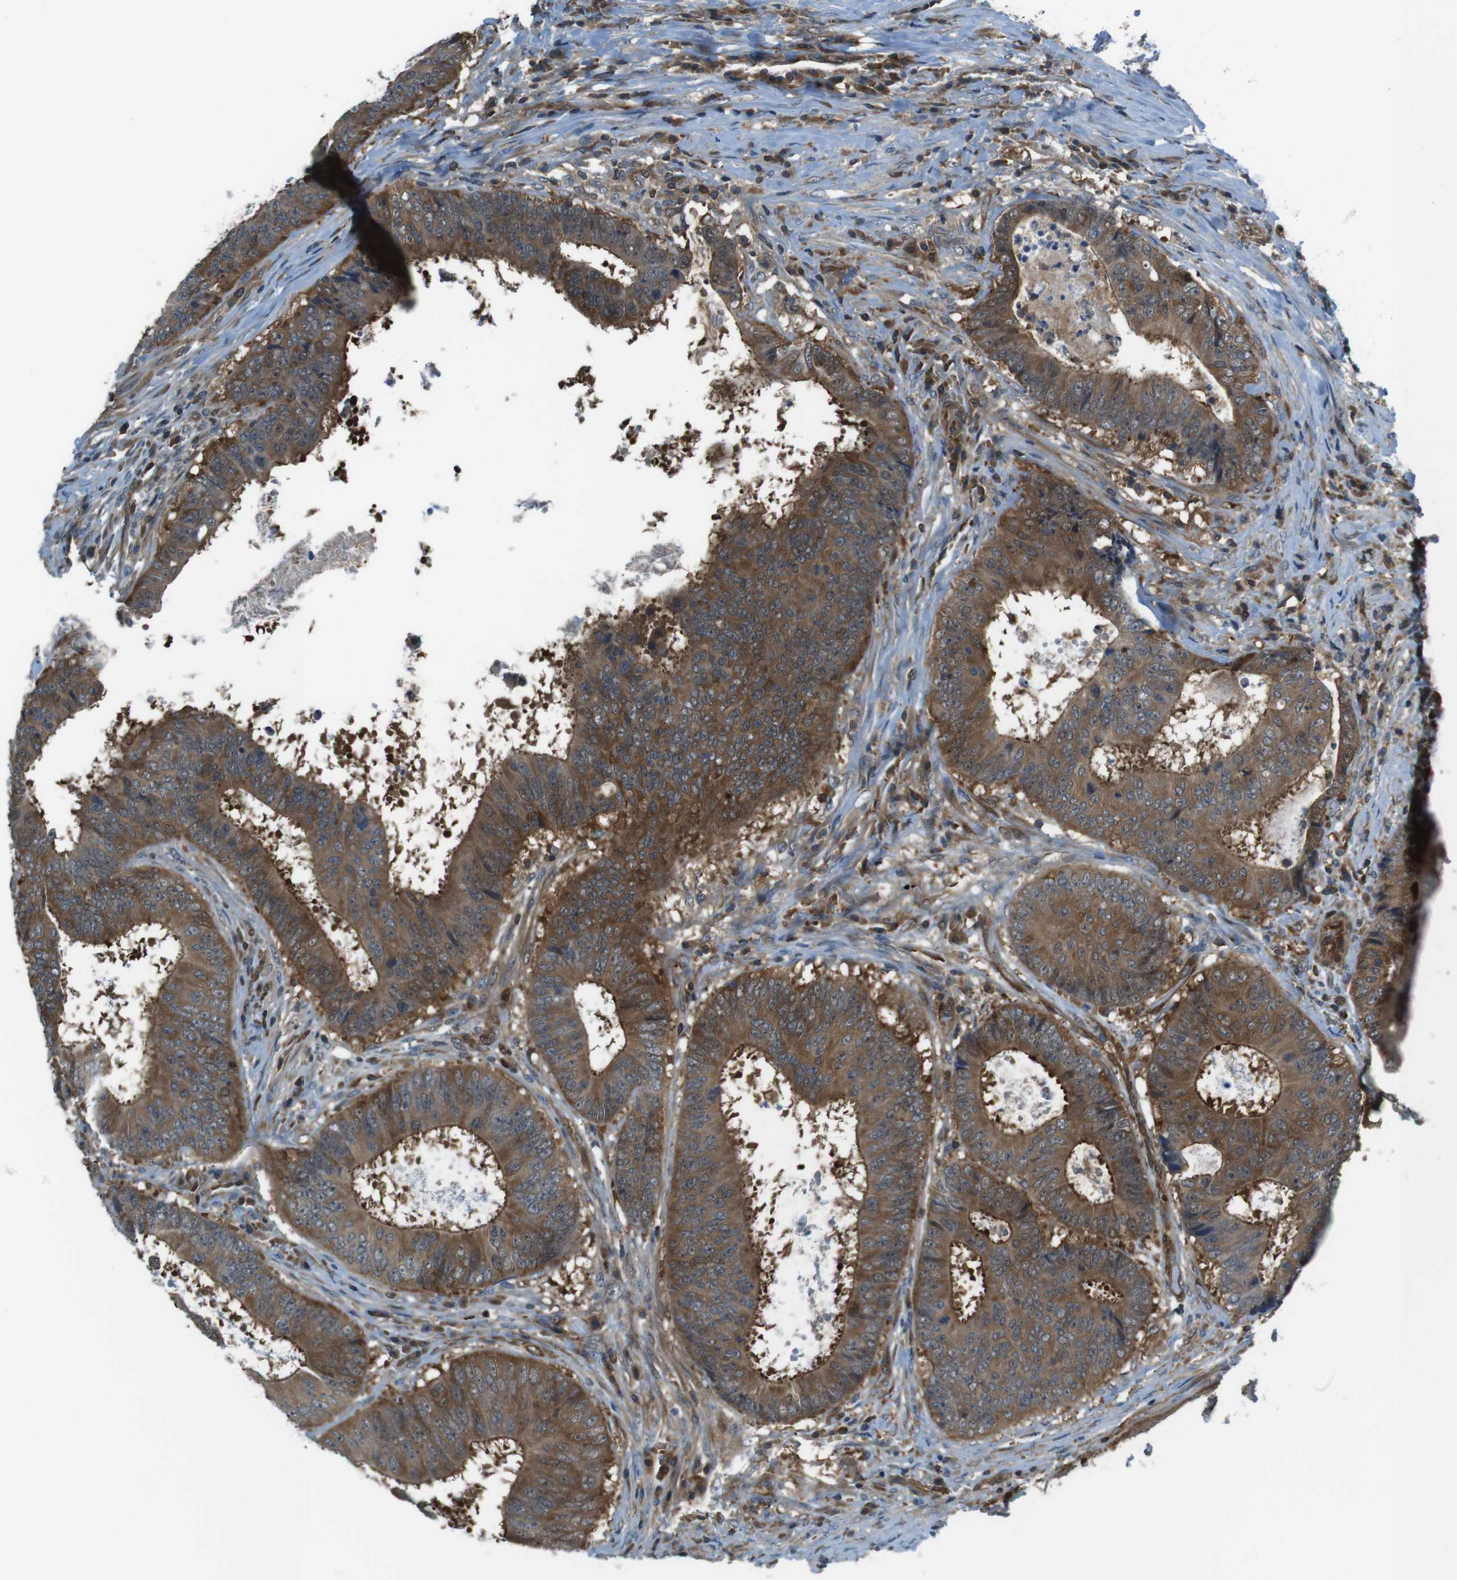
{"staining": {"intensity": "moderate", "quantity": ">75%", "location": "cytoplasmic/membranous"}, "tissue": "colorectal cancer", "cell_type": "Tumor cells", "image_type": "cancer", "snomed": [{"axis": "morphology", "description": "Adenocarcinoma, NOS"}, {"axis": "topography", "description": "Rectum"}], "caption": "Immunohistochemical staining of human colorectal cancer shows medium levels of moderate cytoplasmic/membranous protein expression in about >75% of tumor cells.", "gene": "TES", "patient": {"sex": "male", "age": 72}}